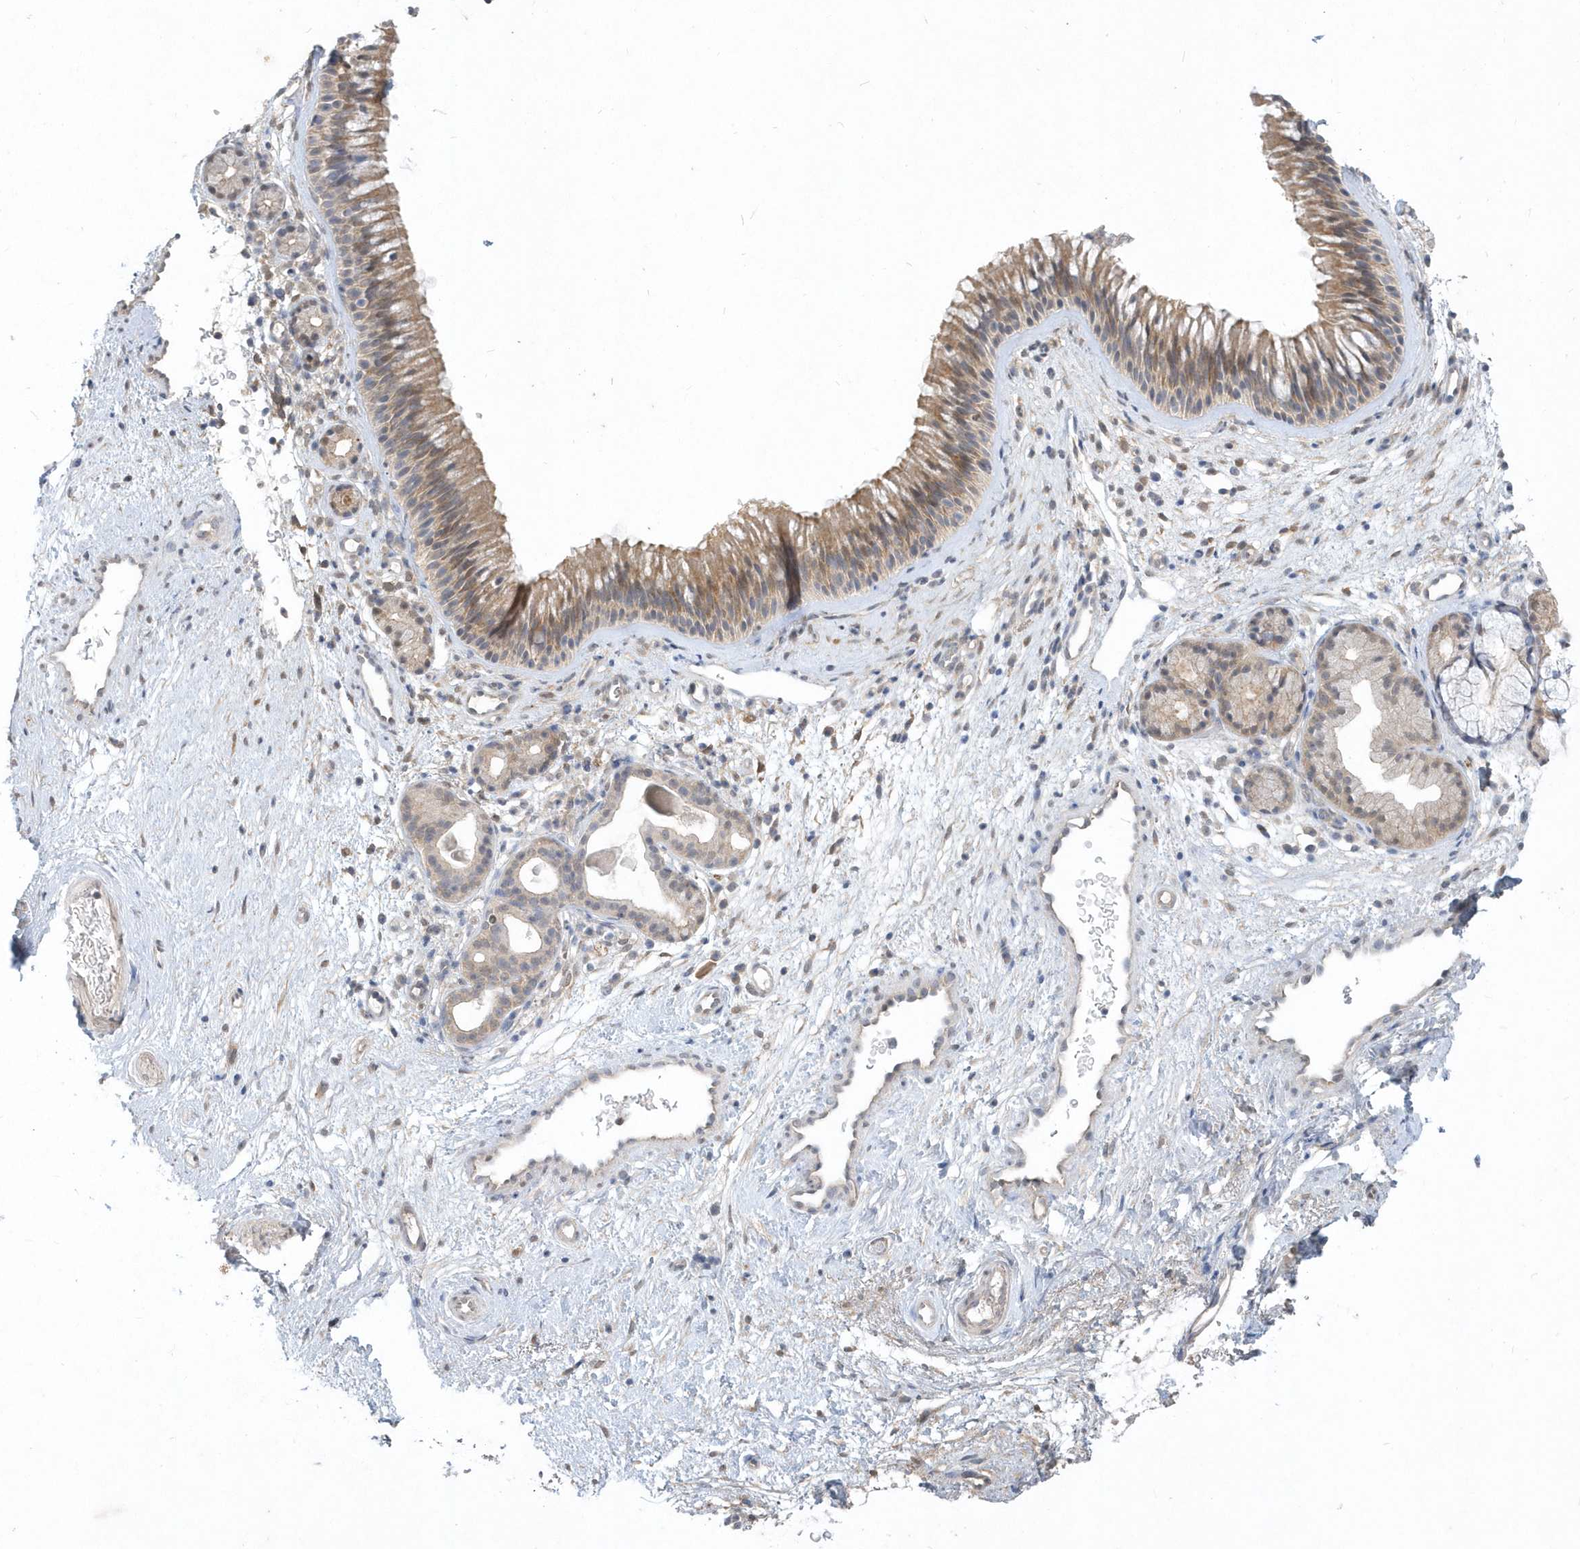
{"staining": {"intensity": "moderate", "quantity": ">75%", "location": "cytoplasmic/membranous"}, "tissue": "nasopharynx", "cell_type": "Respiratory epithelial cells", "image_type": "normal", "snomed": [{"axis": "morphology", "description": "Normal tissue, NOS"}, {"axis": "morphology", "description": "Inflammation, NOS"}, {"axis": "morphology", "description": "Malignant melanoma, Metastatic site"}, {"axis": "topography", "description": "Nasopharynx"}], "caption": "Immunohistochemical staining of benign human nasopharynx shows medium levels of moderate cytoplasmic/membranous staining in approximately >75% of respiratory epithelial cells.", "gene": "AKR7A2", "patient": {"sex": "male", "age": 70}}